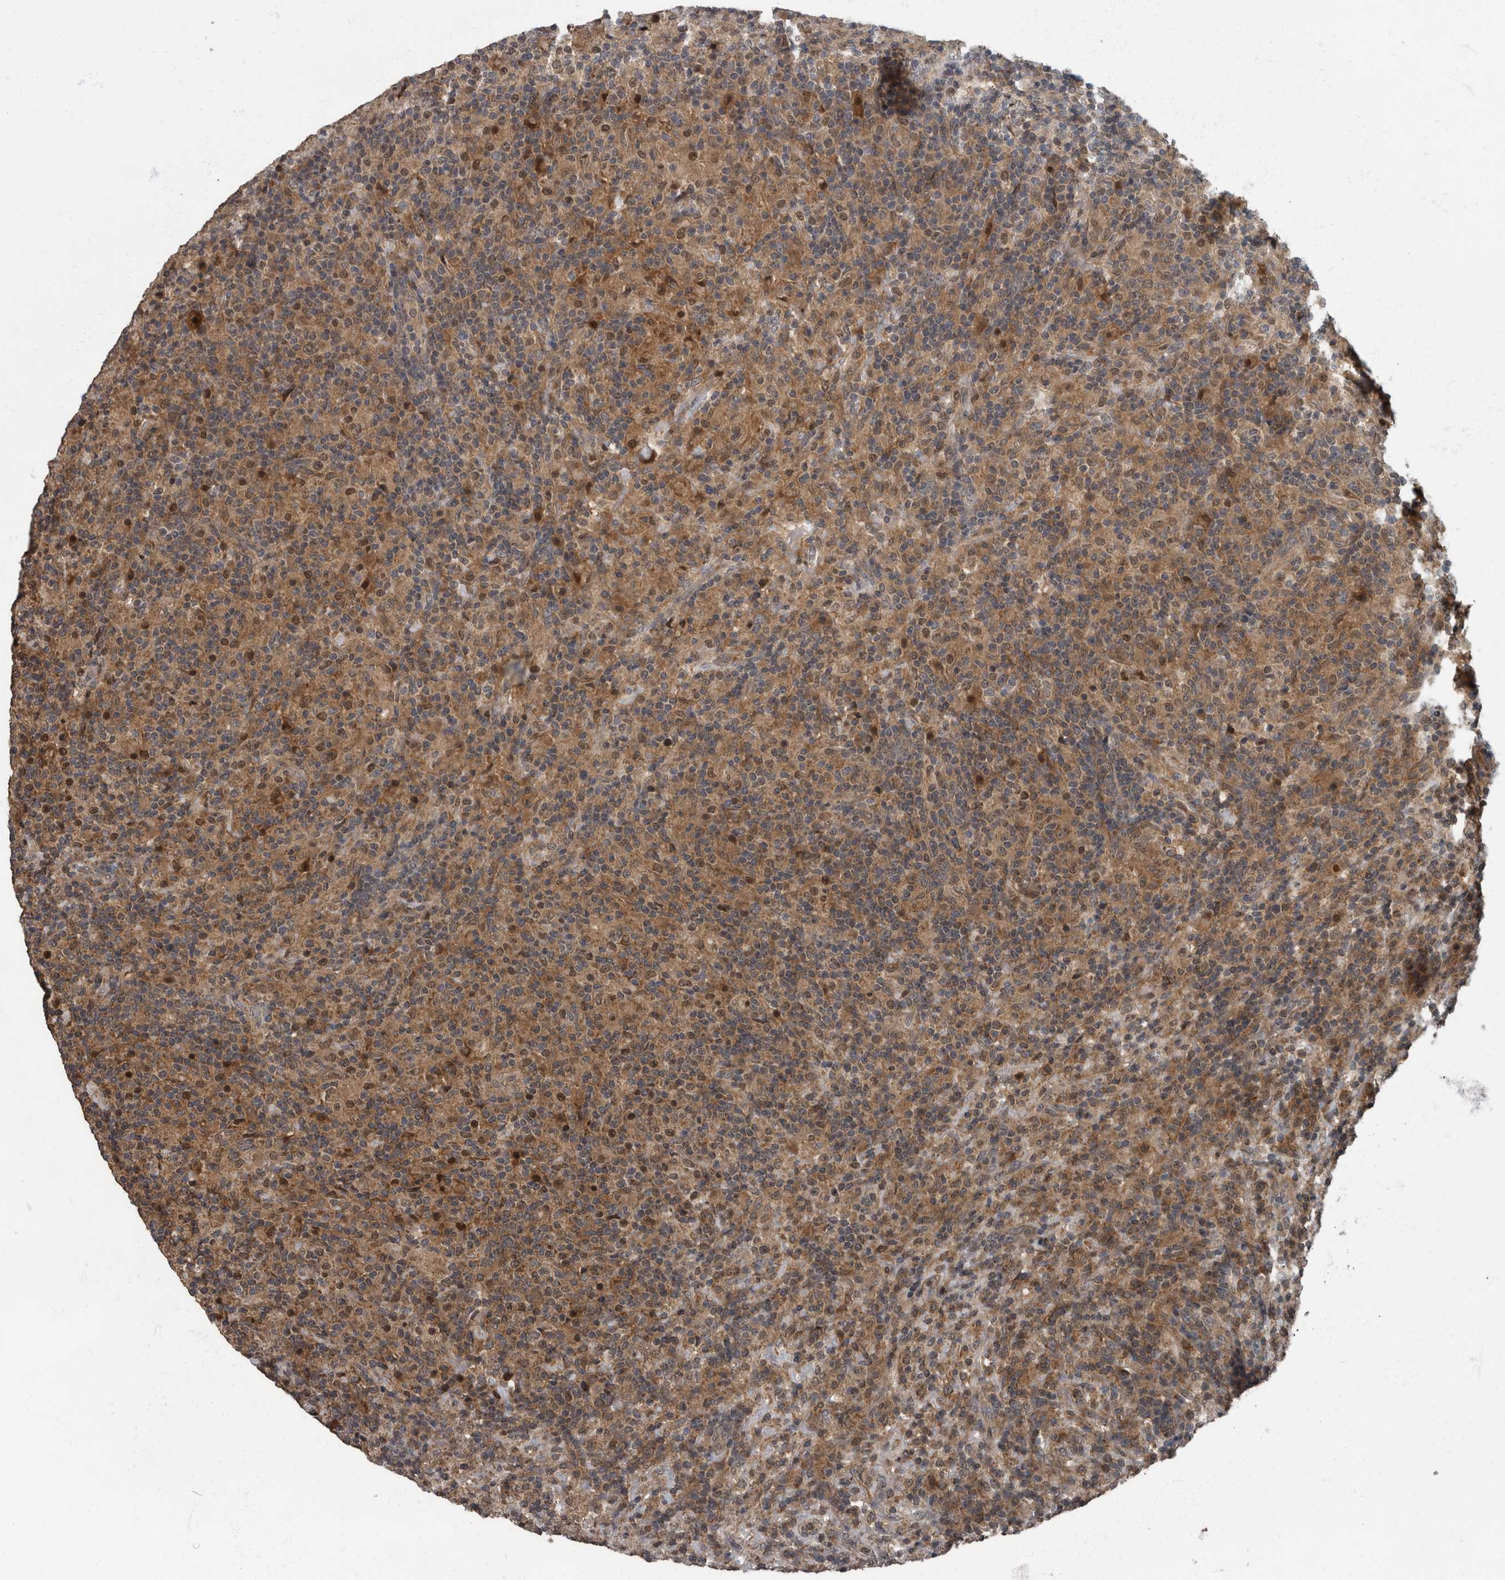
{"staining": {"intensity": "moderate", "quantity": ">75%", "location": "cytoplasmic/membranous"}, "tissue": "lymphoma", "cell_type": "Tumor cells", "image_type": "cancer", "snomed": [{"axis": "morphology", "description": "Hodgkin's disease, NOS"}, {"axis": "topography", "description": "Lymph node"}], "caption": "Immunohistochemistry (IHC) of human Hodgkin's disease exhibits medium levels of moderate cytoplasmic/membranous staining in about >75% of tumor cells.", "gene": "RABGGTB", "patient": {"sex": "male", "age": 70}}